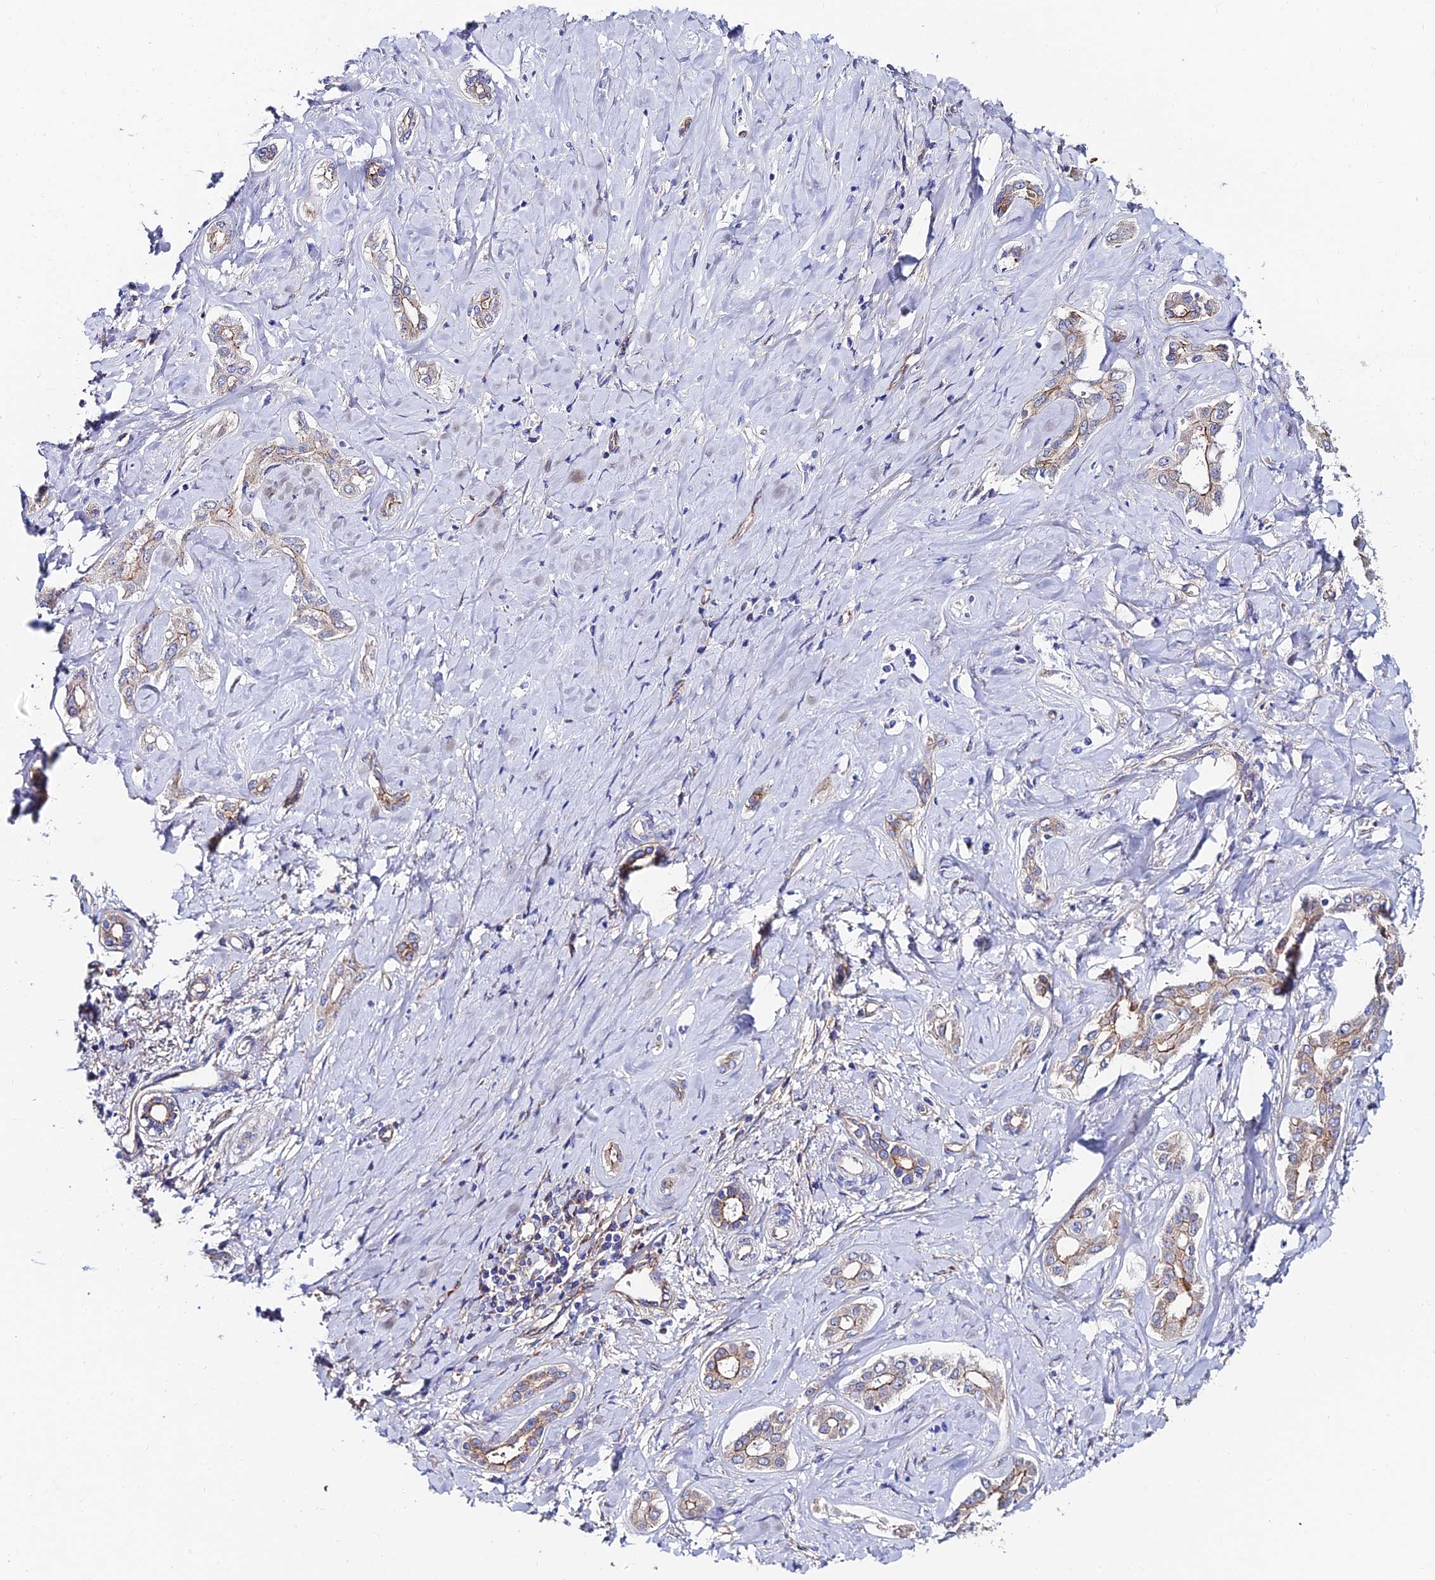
{"staining": {"intensity": "moderate", "quantity": "<25%", "location": "cytoplasmic/membranous"}, "tissue": "liver cancer", "cell_type": "Tumor cells", "image_type": "cancer", "snomed": [{"axis": "morphology", "description": "Cholangiocarcinoma"}, {"axis": "topography", "description": "Liver"}], "caption": "Human liver cholangiocarcinoma stained for a protein (brown) shows moderate cytoplasmic/membranous positive staining in approximately <25% of tumor cells.", "gene": "ADGRF3", "patient": {"sex": "female", "age": 77}}